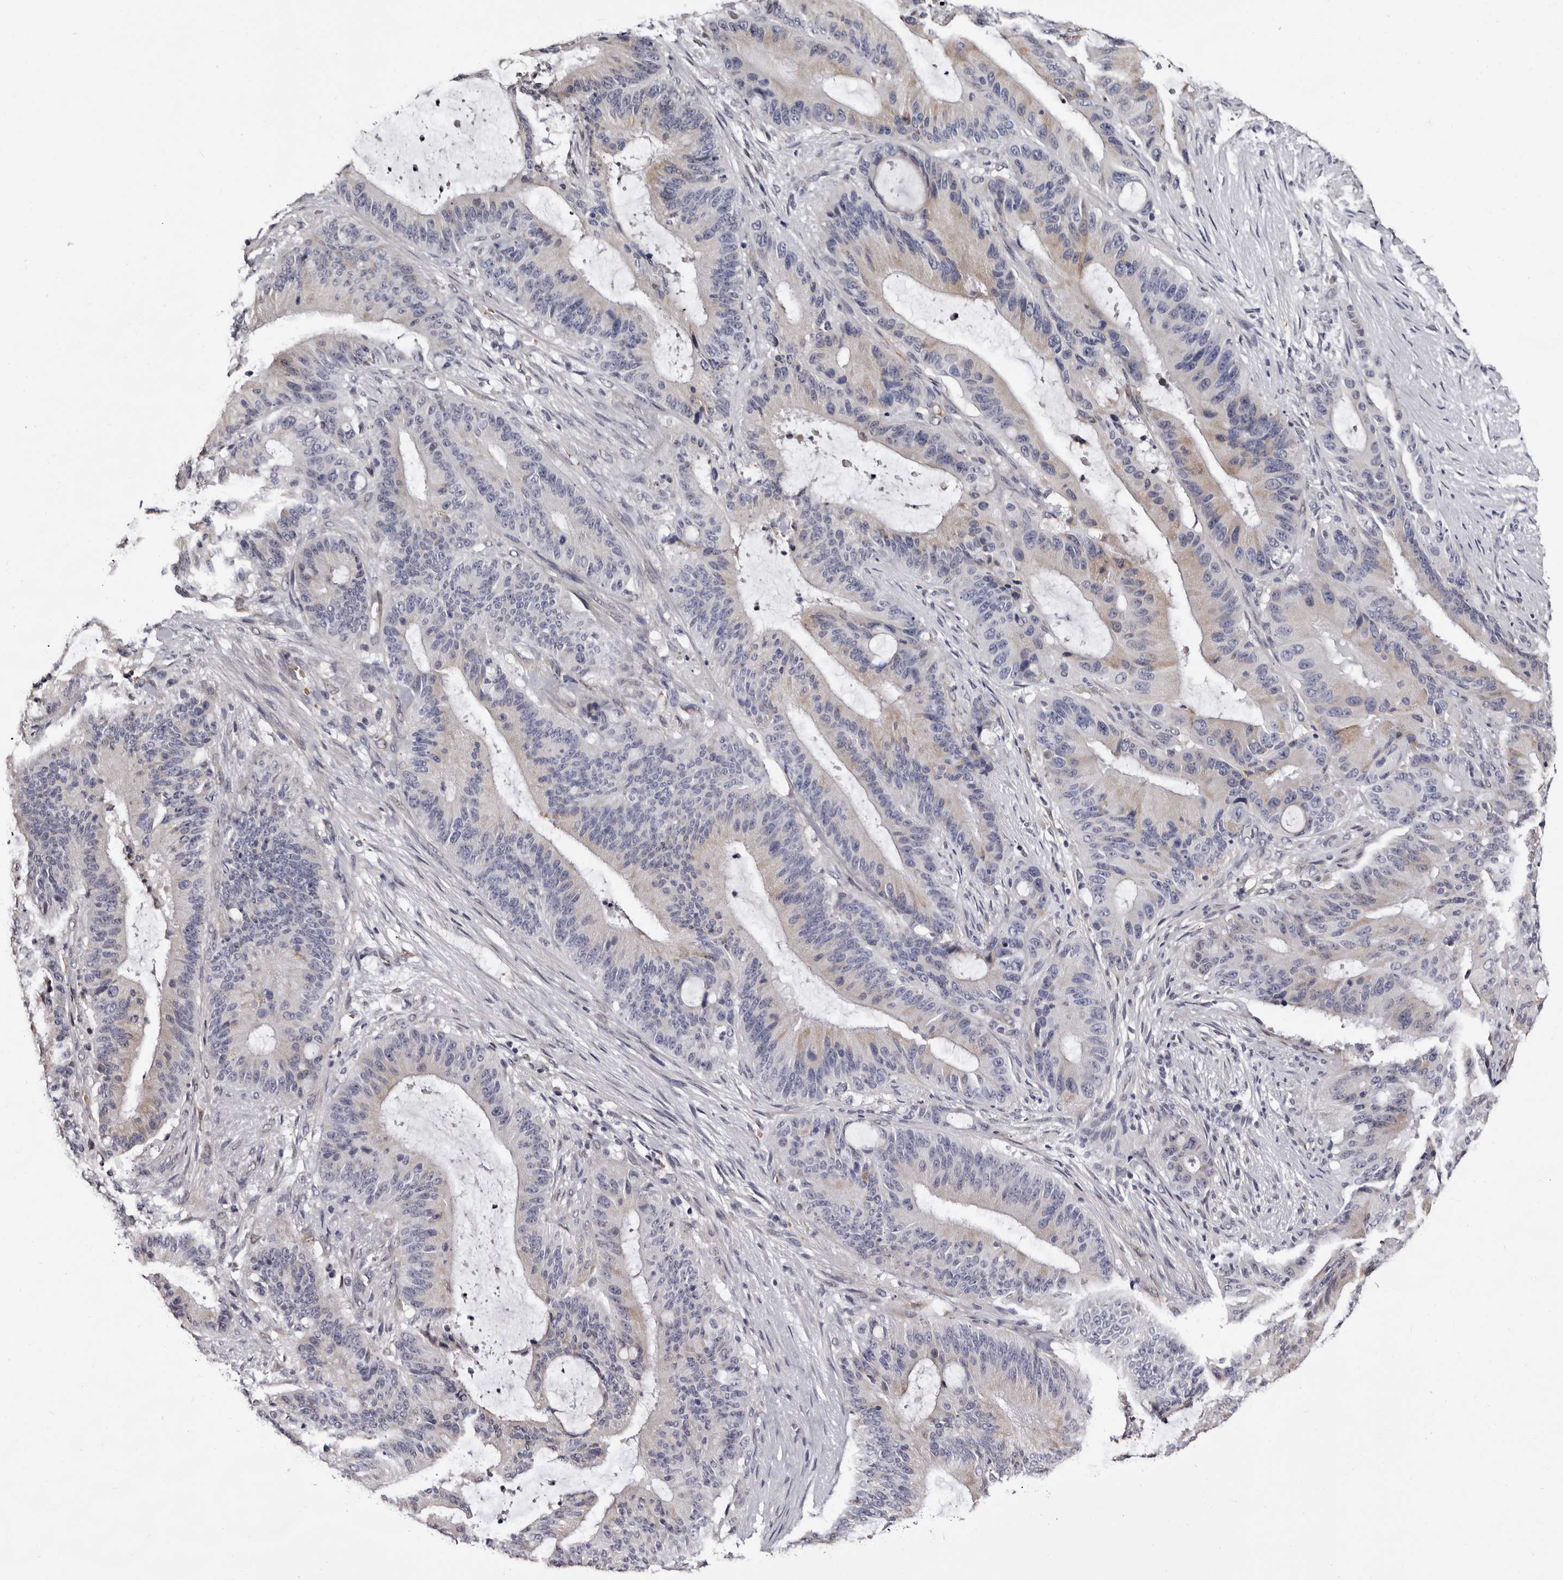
{"staining": {"intensity": "negative", "quantity": "none", "location": "none"}, "tissue": "liver cancer", "cell_type": "Tumor cells", "image_type": "cancer", "snomed": [{"axis": "morphology", "description": "Normal tissue, NOS"}, {"axis": "morphology", "description": "Cholangiocarcinoma"}, {"axis": "topography", "description": "Liver"}, {"axis": "topography", "description": "Peripheral nerve tissue"}], "caption": "High power microscopy photomicrograph of an IHC image of cholangiocarcinoma (liver), revealing no significant expression in tumor cells.", "gene": "BPGM", "patient": {"sex": "female", "age": 73}}